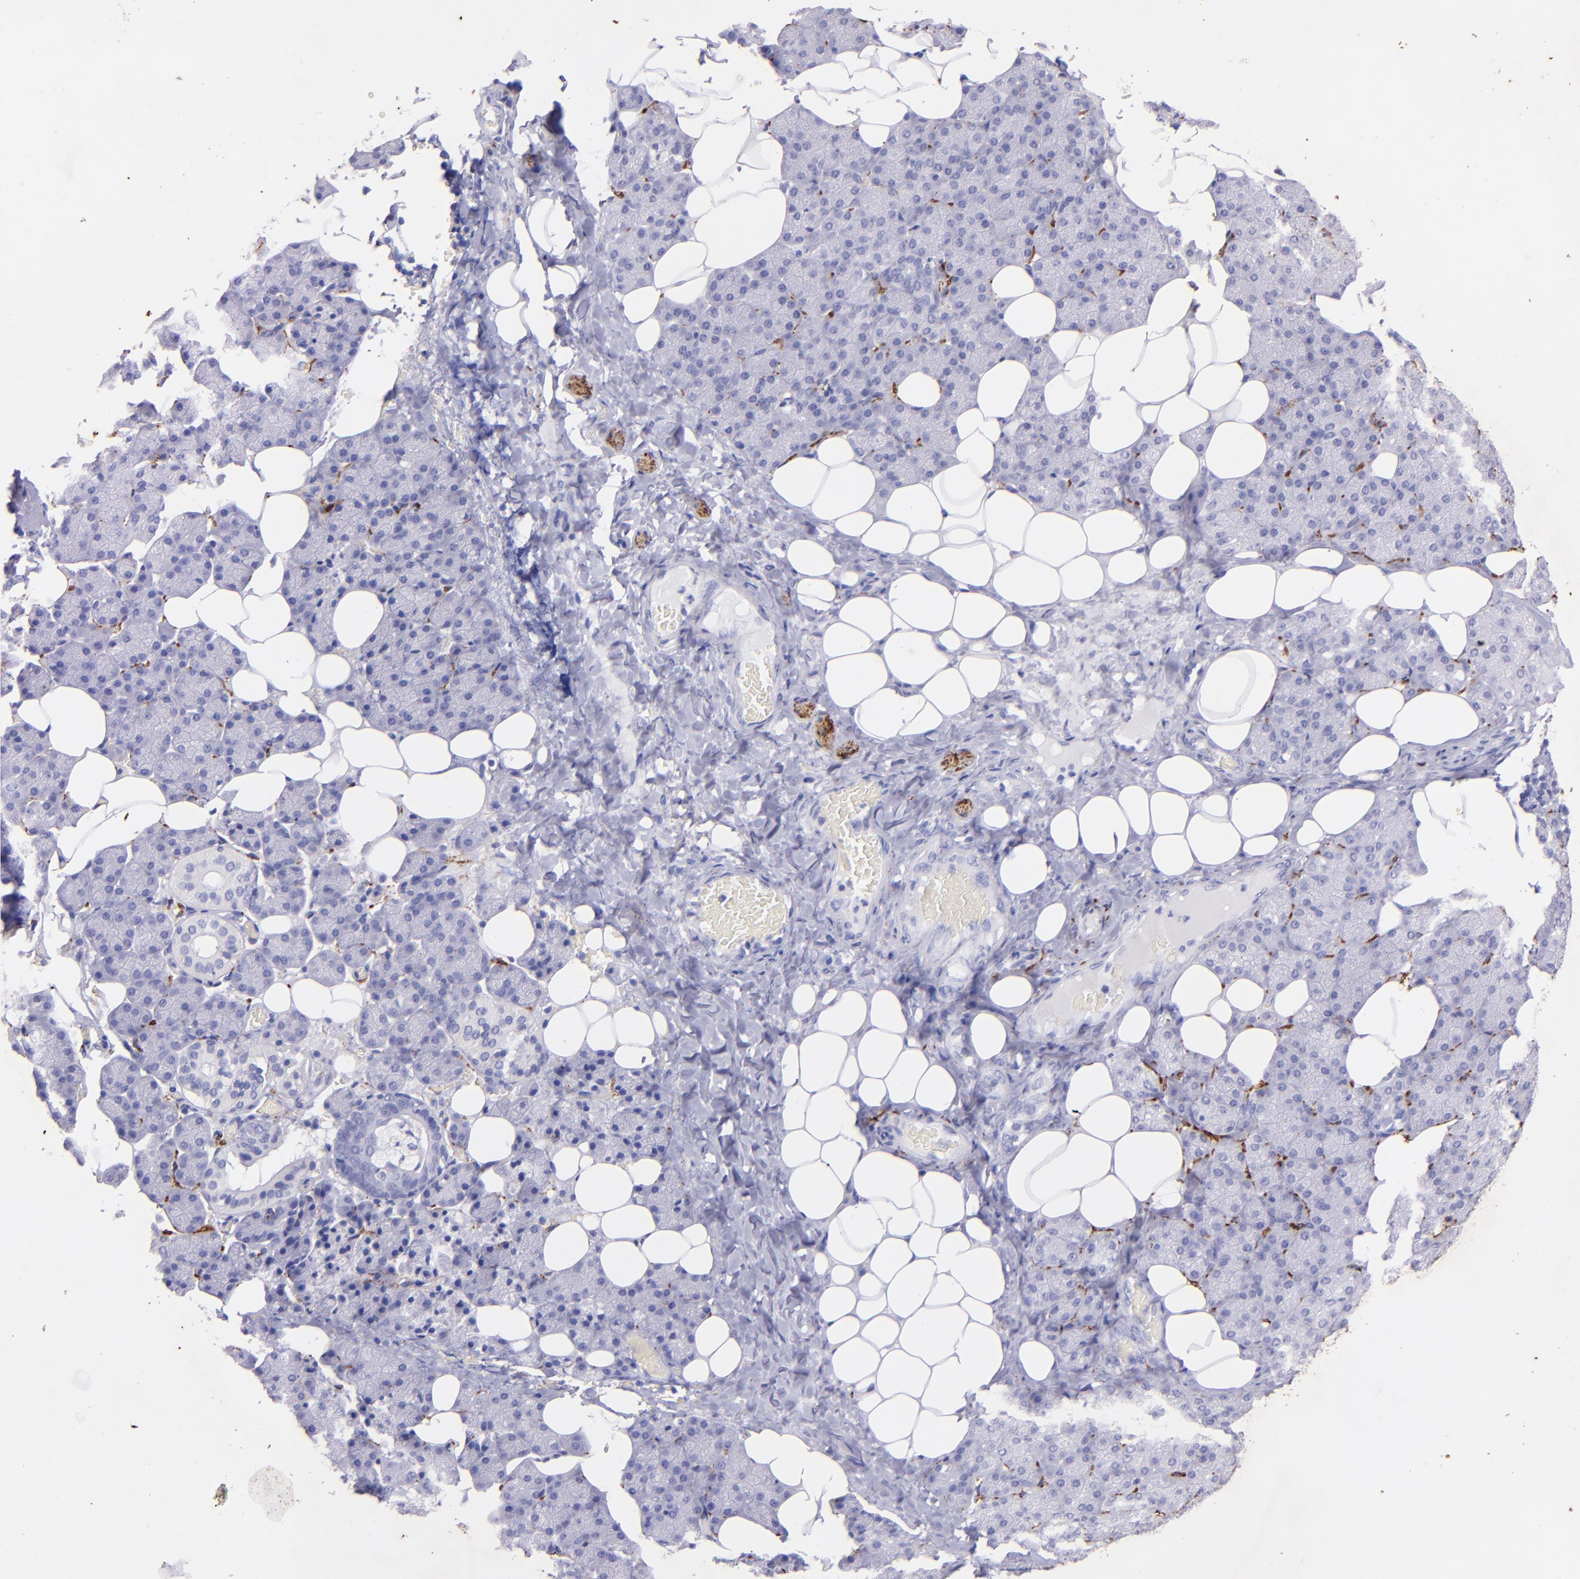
{"staining": {"intensity": "negative", "quantity": "none", "location": "none"}, "tissue": "salivary gland", "cell_type": "Glandular cells", "image_type": "normal", "snomed": [{"axis": "morphology", "description": "Normal tissue, NOS"}, {"axis": "topography", "description": "Lymph node"}, {"axis": "topography", "description": "Salivary gland"}], "caption": "This is an immunohistochemistry micrograph of benign human salivary gland. There is no positivity in glandular cells.", "gene": "UCHL1", "patient": {"sex": "male", "age": 8}}